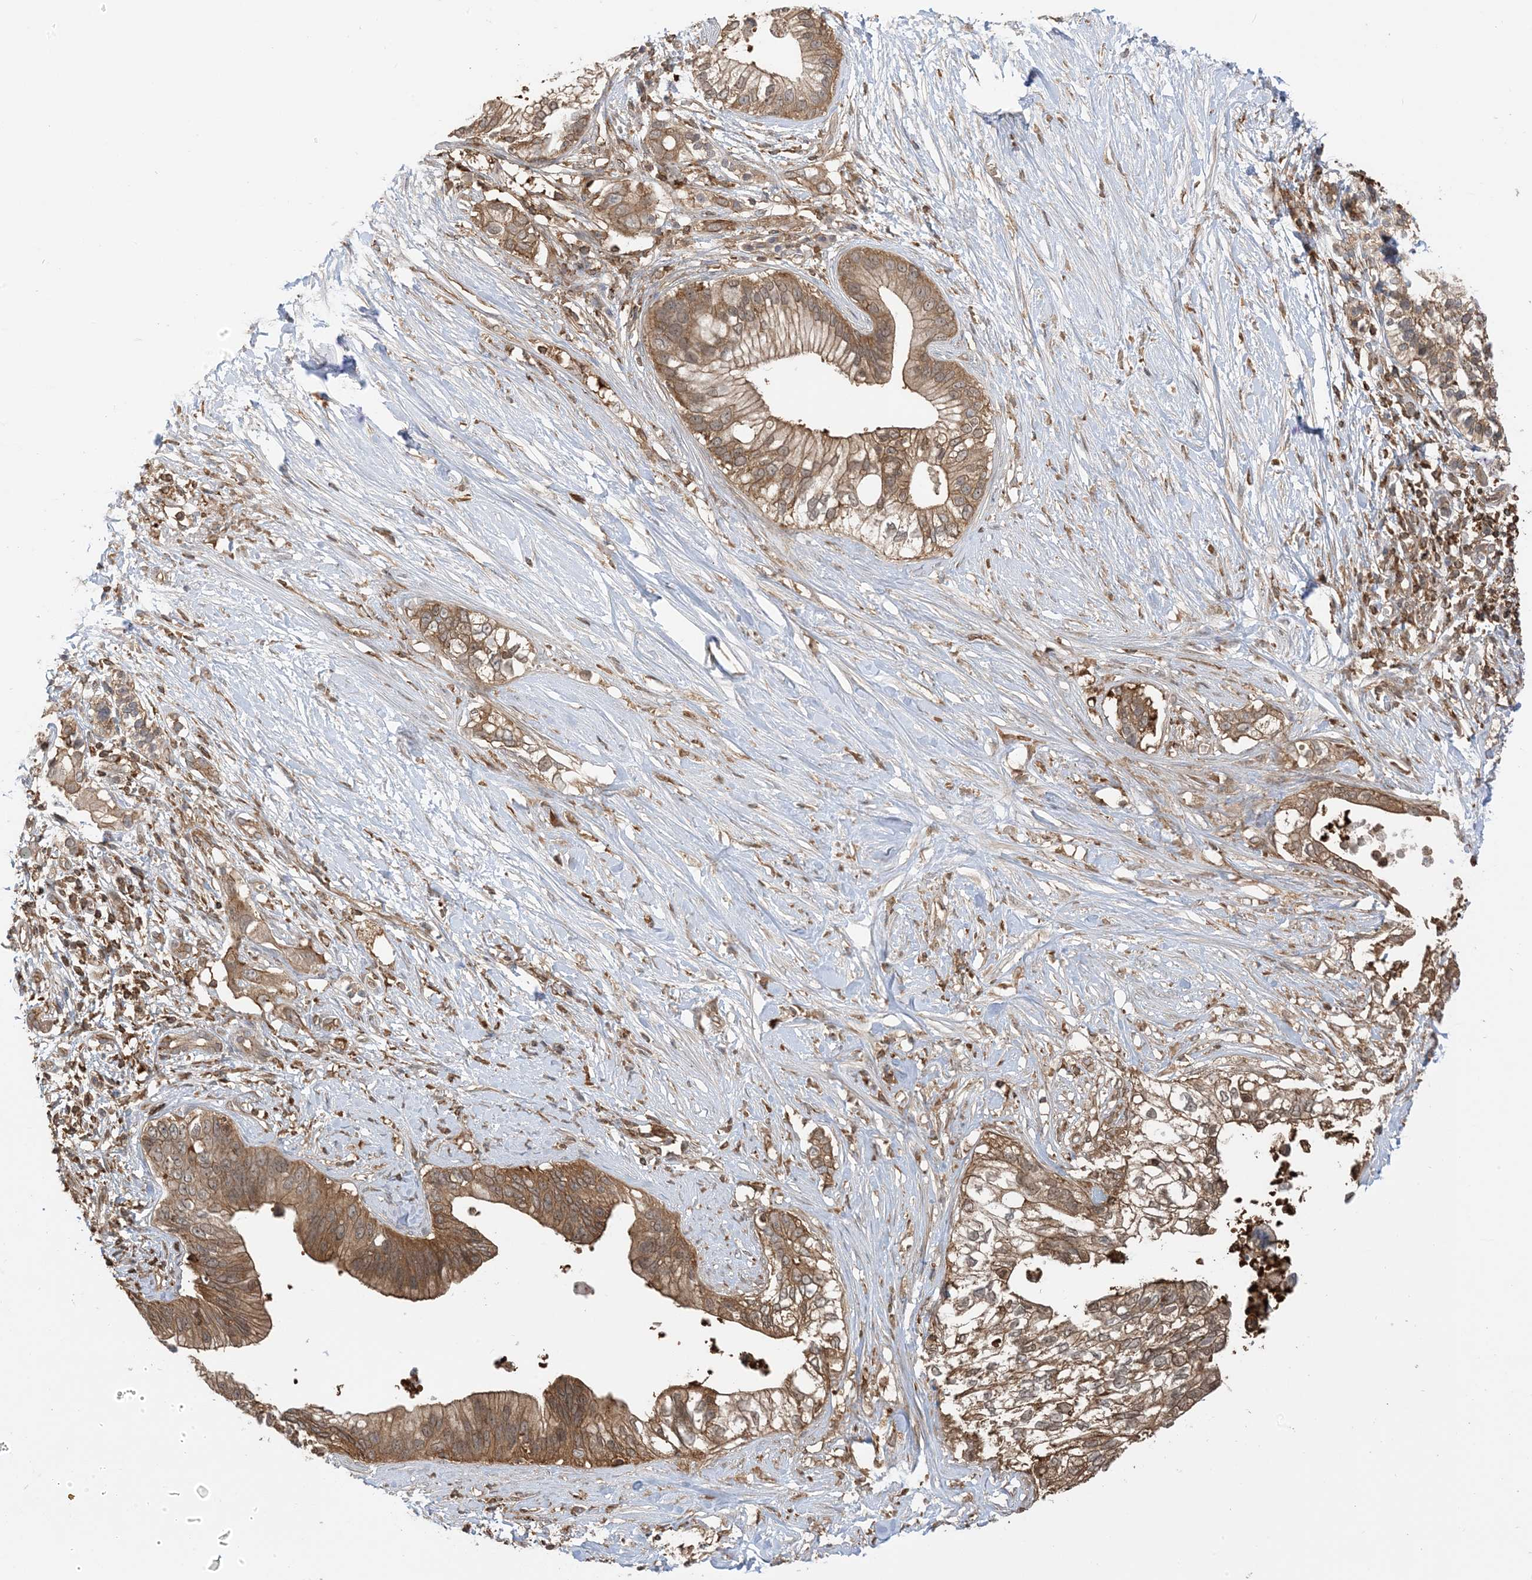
{"staining": {"intensity": "moderate", "quantity": ">75%", "location": "cytoplasmic/membranous"}, "tissue": "pancreatic cancer", "cell_type": "Tumor cells", "image_type": "cancer", "snomed": [{"axis": "morphology", "description": "Normal tissue, NOS"}, {"axis": "morphology", "description": "Adenocarcinoma, NOS"}, {"axis": "topography", "description": "Pancreas"}, {"axis": "topography", "description": "Peripheral nerve tissue"}], "caption": "Immunohistochemical staining of human pancreatic cancer exhibits medium levels of moderate cytoplasmic/membranous protein expression in about >75% of tumor cells.", "gene": "CAPZB", "patient": {"sex": "male", "age": 59}}